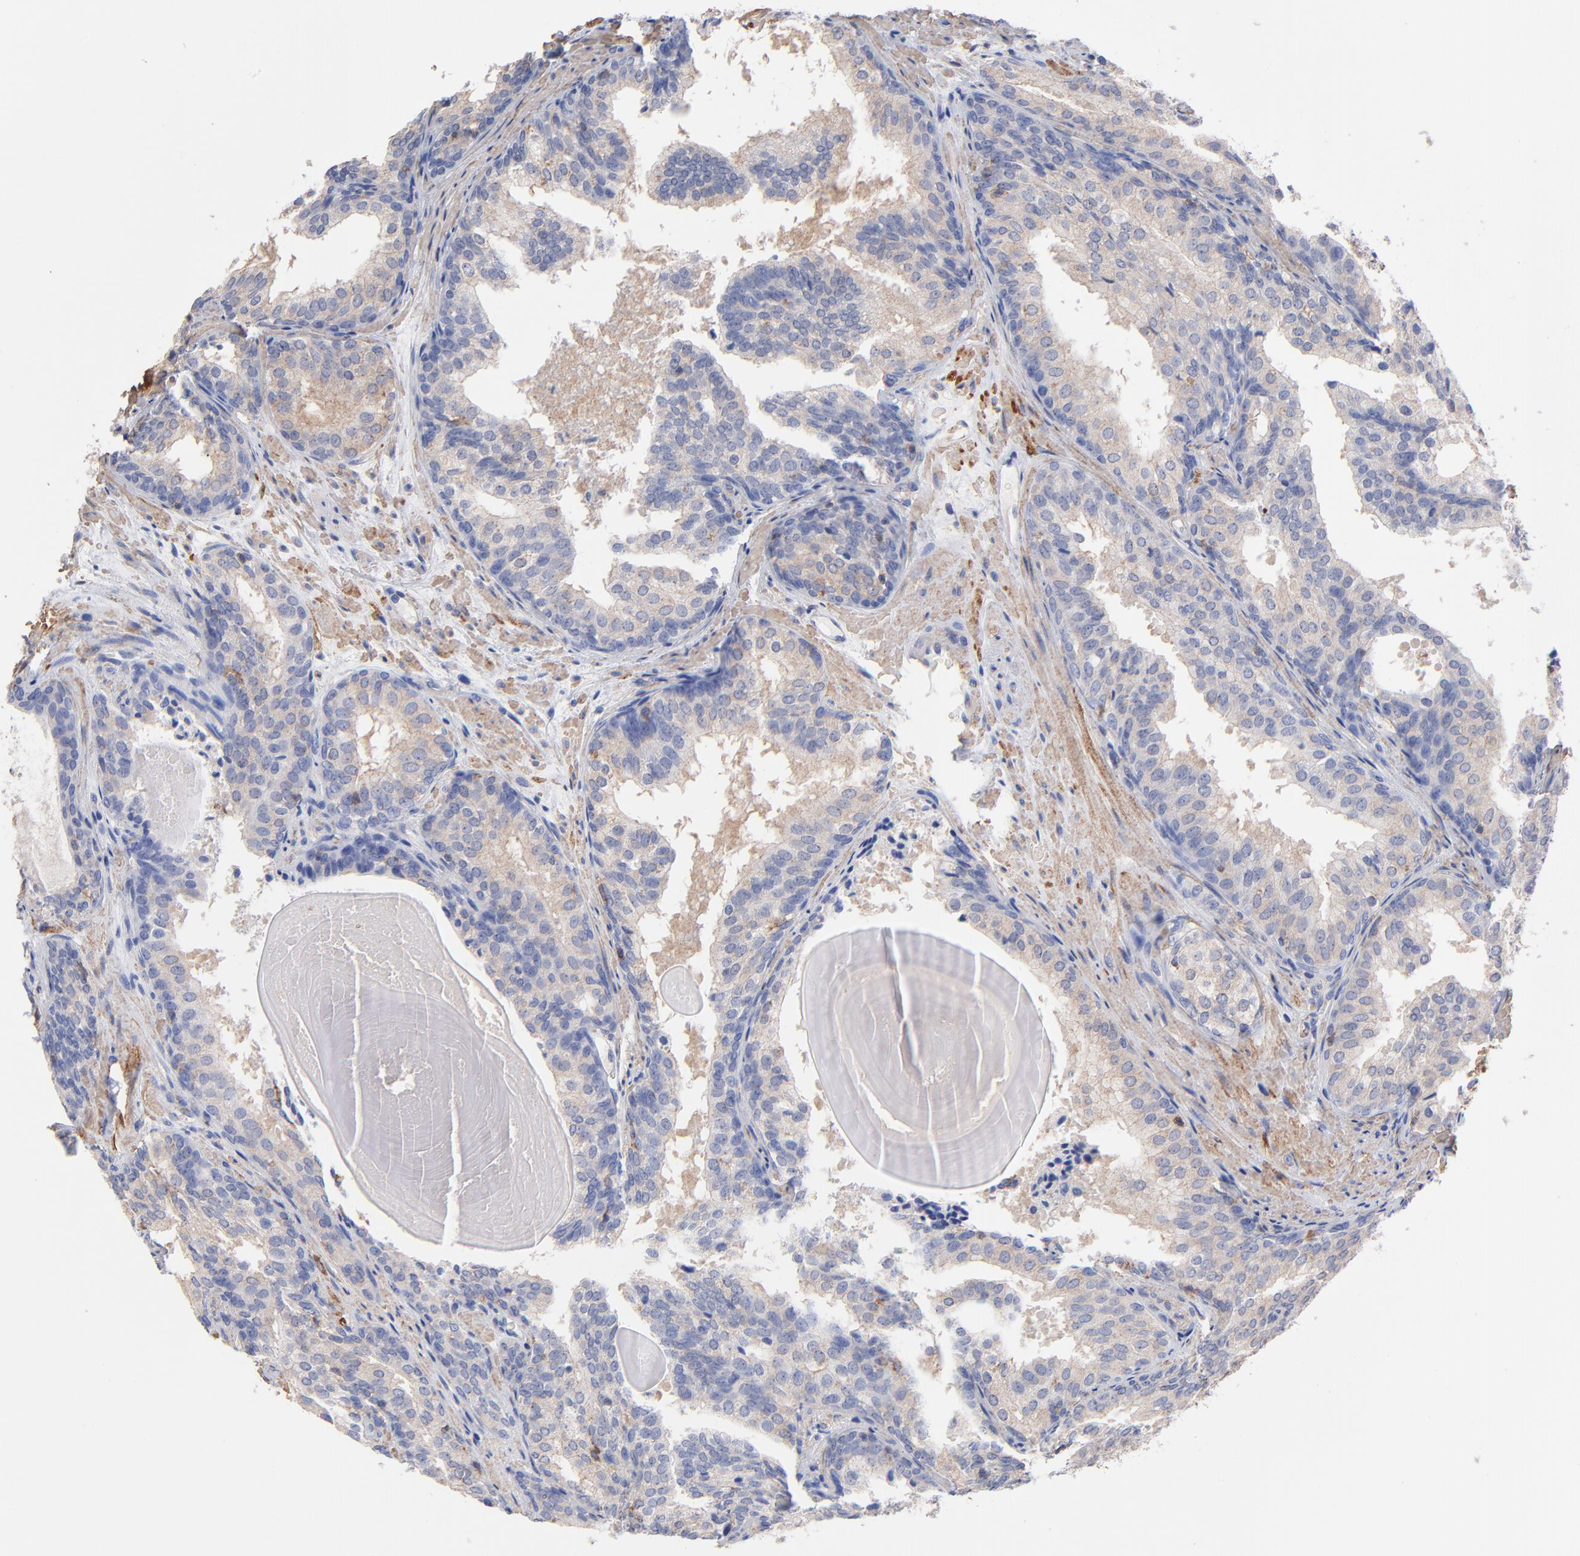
{"staining": {"intensity": "weak", "quantity": "25%-75%", "location": "cytoplasmic/membranous"}, "tissue": "prostate cancer", "cell_type": "Tumor cells", "image_type": "cancer", "snomed": [{"axis": "morphology", "description": "Adenocarcinoma, Low grade"}, {"axis": "topography", "description": "Prostate"}], "caption": "Immunohistochemistry micrograph of neoplastic tissue: human prostate adenocarcinoma (low-grade) stained using IHC reveals low levels of weak protein expression localized specifically in the cytoplasmic/membranous of tumor cells, appearing as a cytoplasmic/membranous brown color.", "gene": "ASL", "patient": {"sex": "male", "age": 69}}